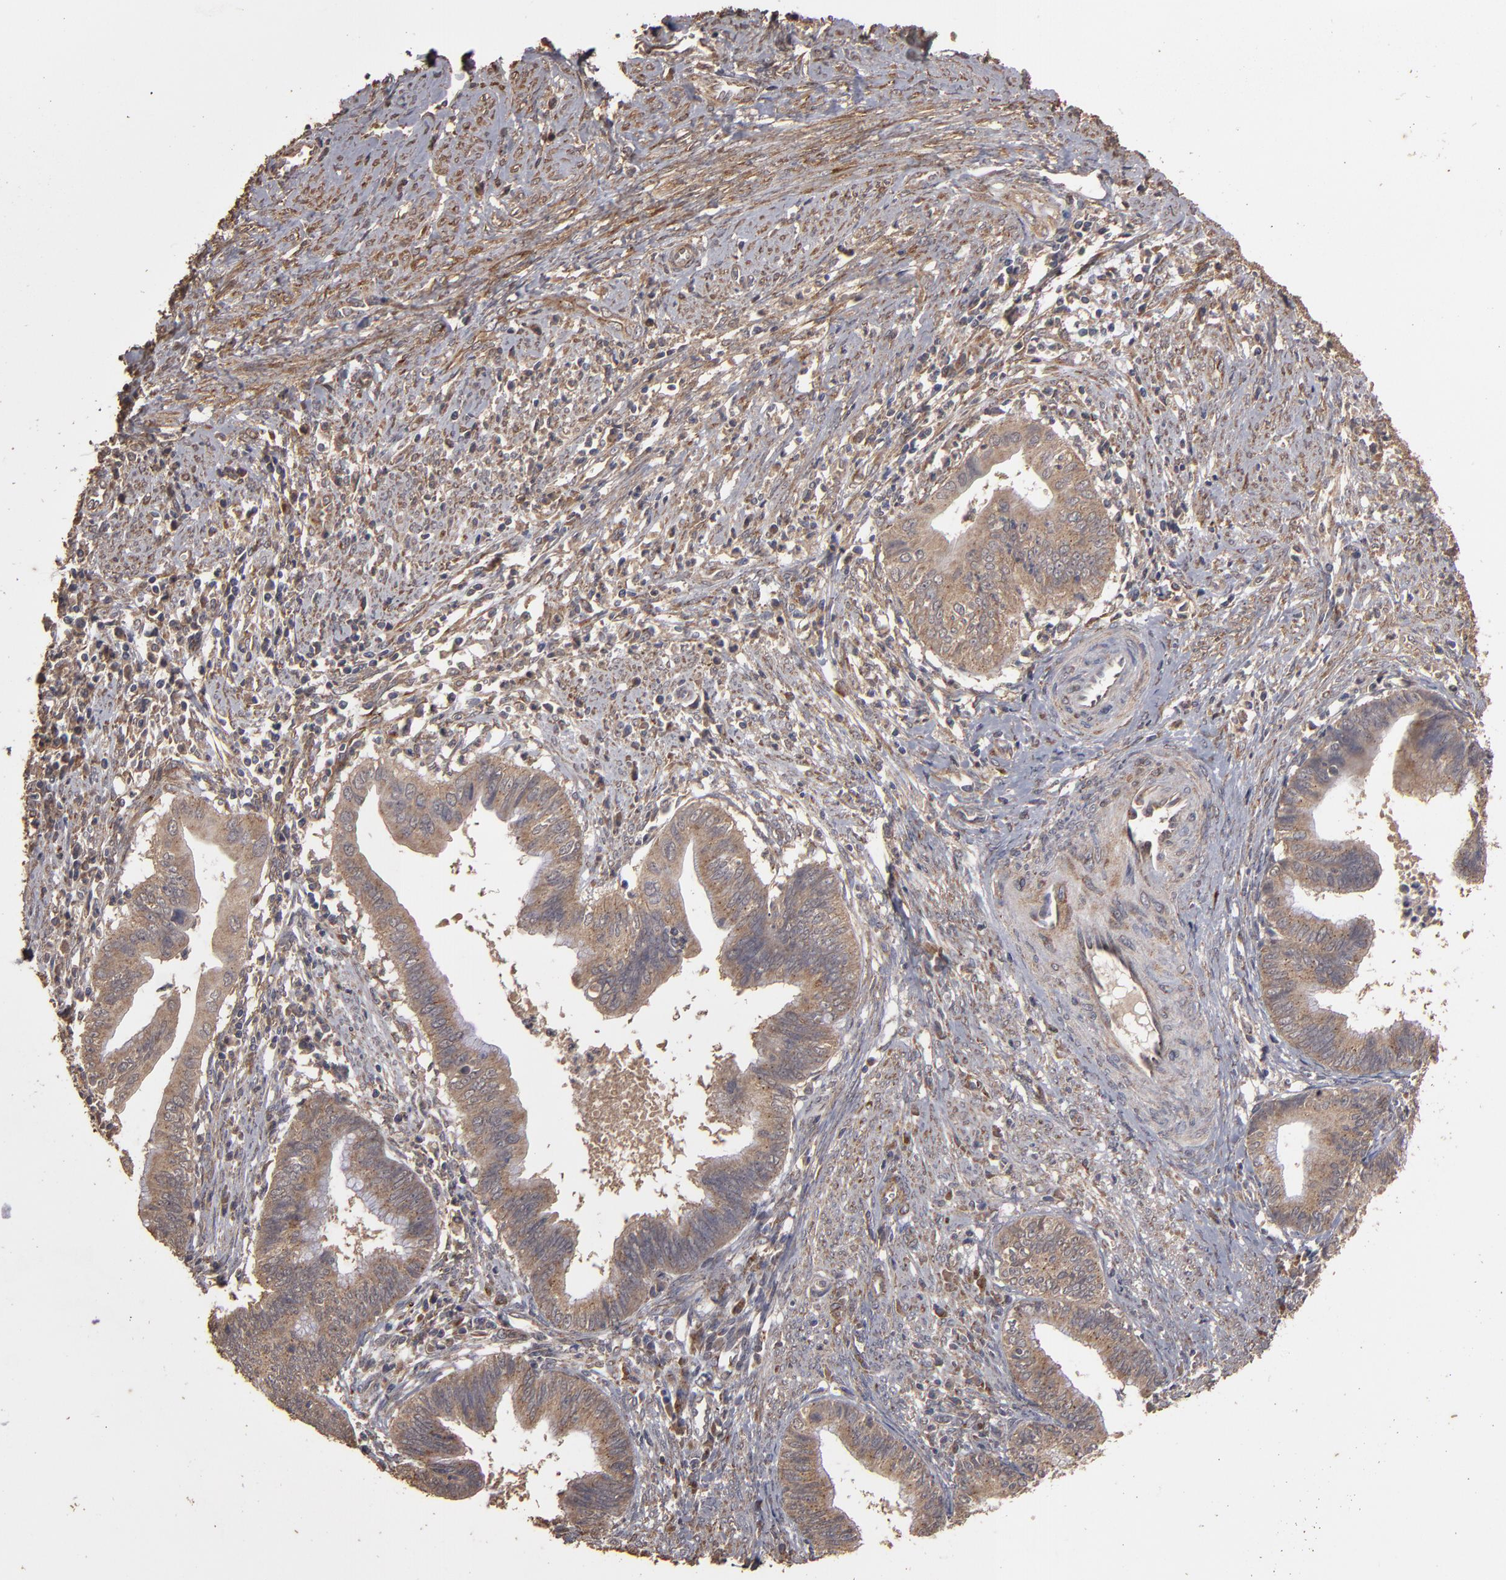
{"staining": {"intensity": "moderate", "quantity": ">75%", "location": "cytoplasmic/membranous"}, "tissue": "cervical cancer", "cell_type": "Tumor cells", "image_type": "cancer", "snomed": [{"axis": "morphology", "description": "Adenocarcinoma, NOS"}, {"axis": "topography", "description": "Cervix"}], "caption": "Cervical cancer (adenocarcinoma) stained with immunohistochemistry shows moderate cytoplasmic/membranous positivity in approximately >75% of tumor cells. (Brightfield microscopy of DAB IHC at high magnification).", "gene": "MMP2", "patient": {"sex": "female", "age": 36}}